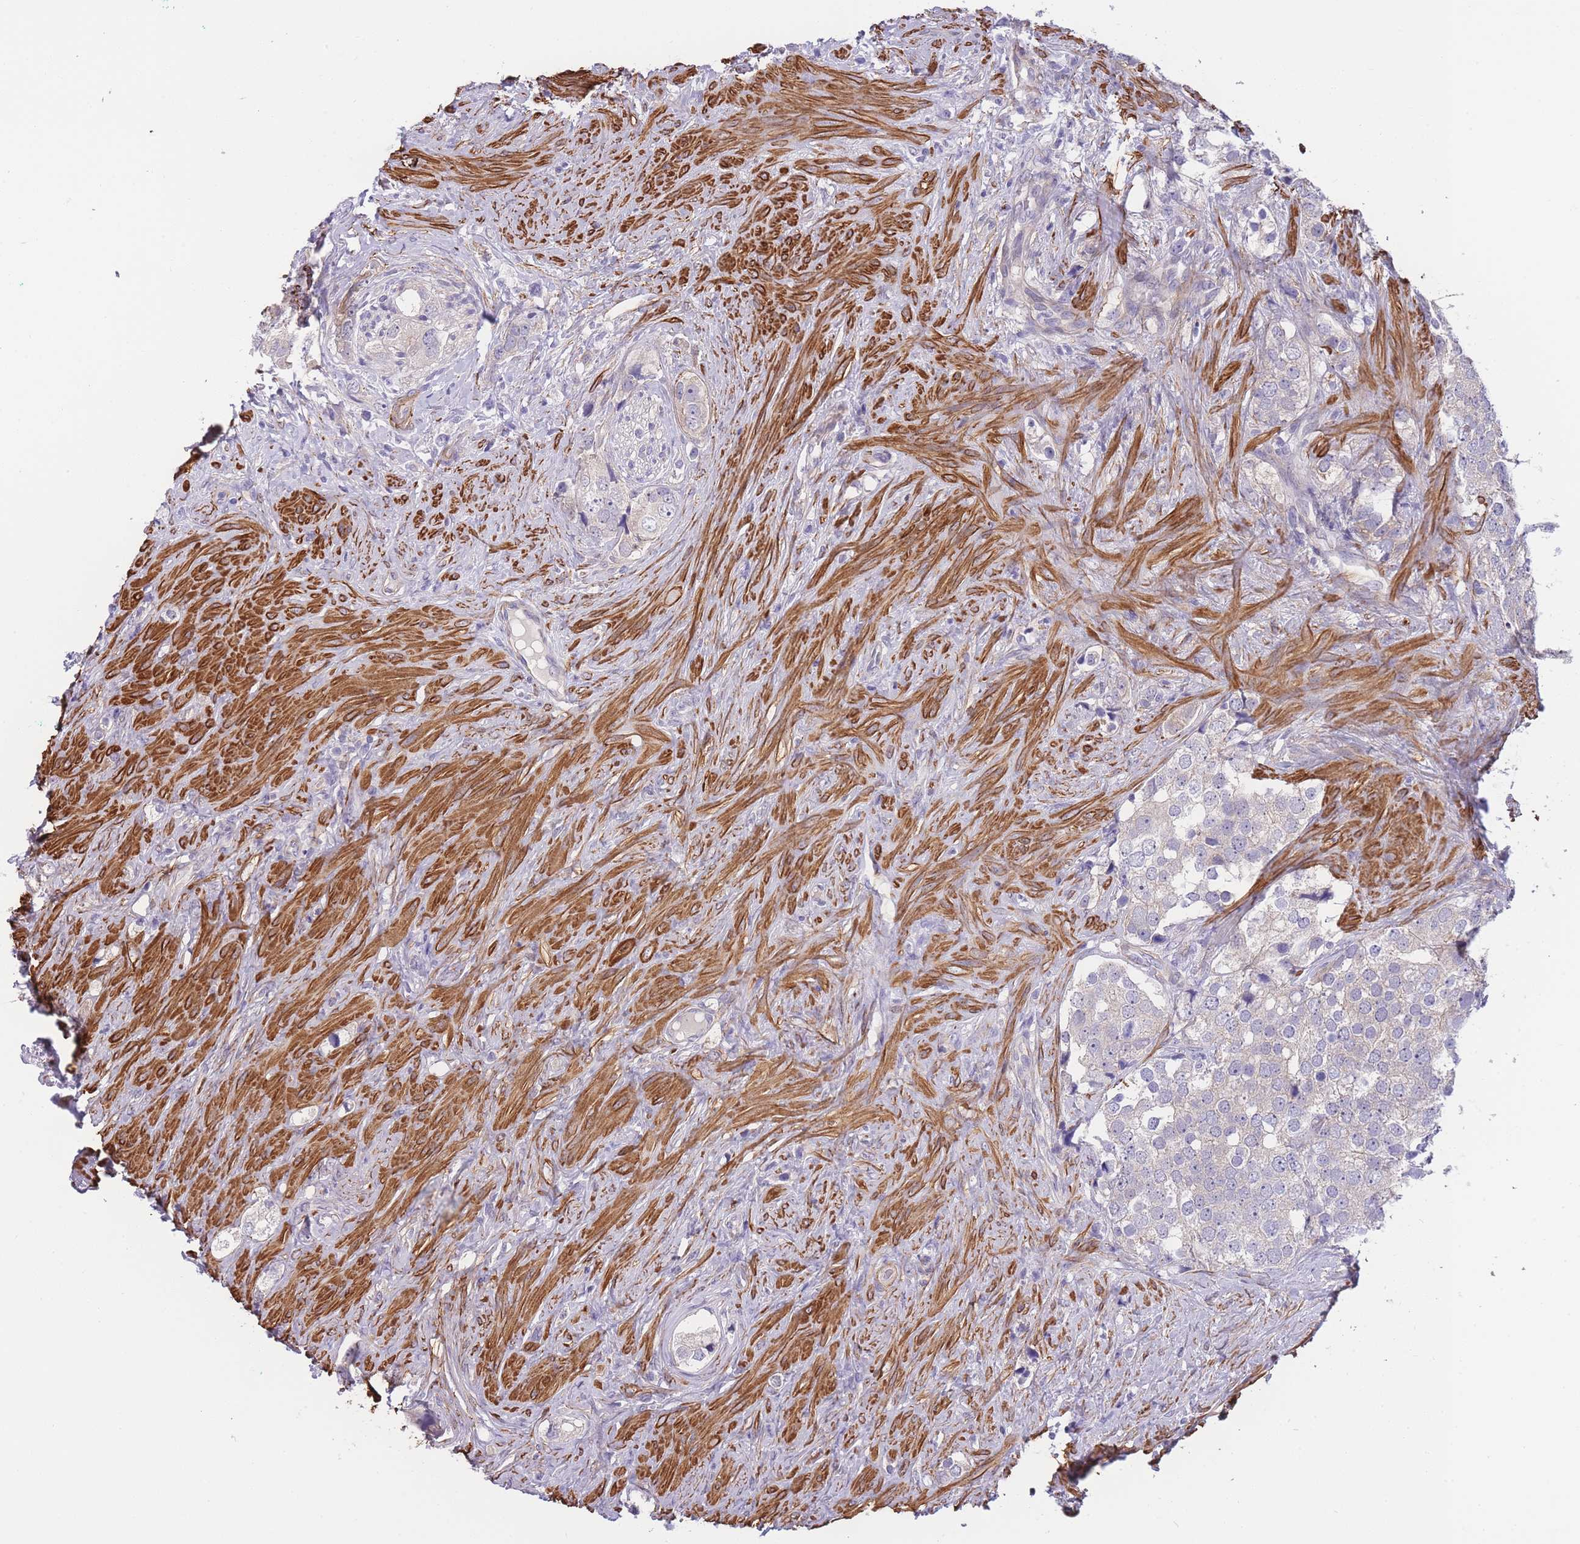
{"staining": {"intensity": "negative", "quantity": "none", "location": "none"}, "tissue": "prostate cancer", "cell_type": "Tumor cells", "image_type": "cancer", "snomed": [{"axis": "morphology", "description": "Adenocarcinoma, High grade"}, {"axis": "topography", "description": "Prostate"}], "caption": "An image of human adenocarcinoma (high-grade) (prostate) is negative for staining in tumor cells. (Stains: DAB IHC with hematoxylin counter stain, Microscopy: brightfield microscopy at high magnification).", "gene": "FAM124A", "patient": {"sex": "male", "age": 49}}